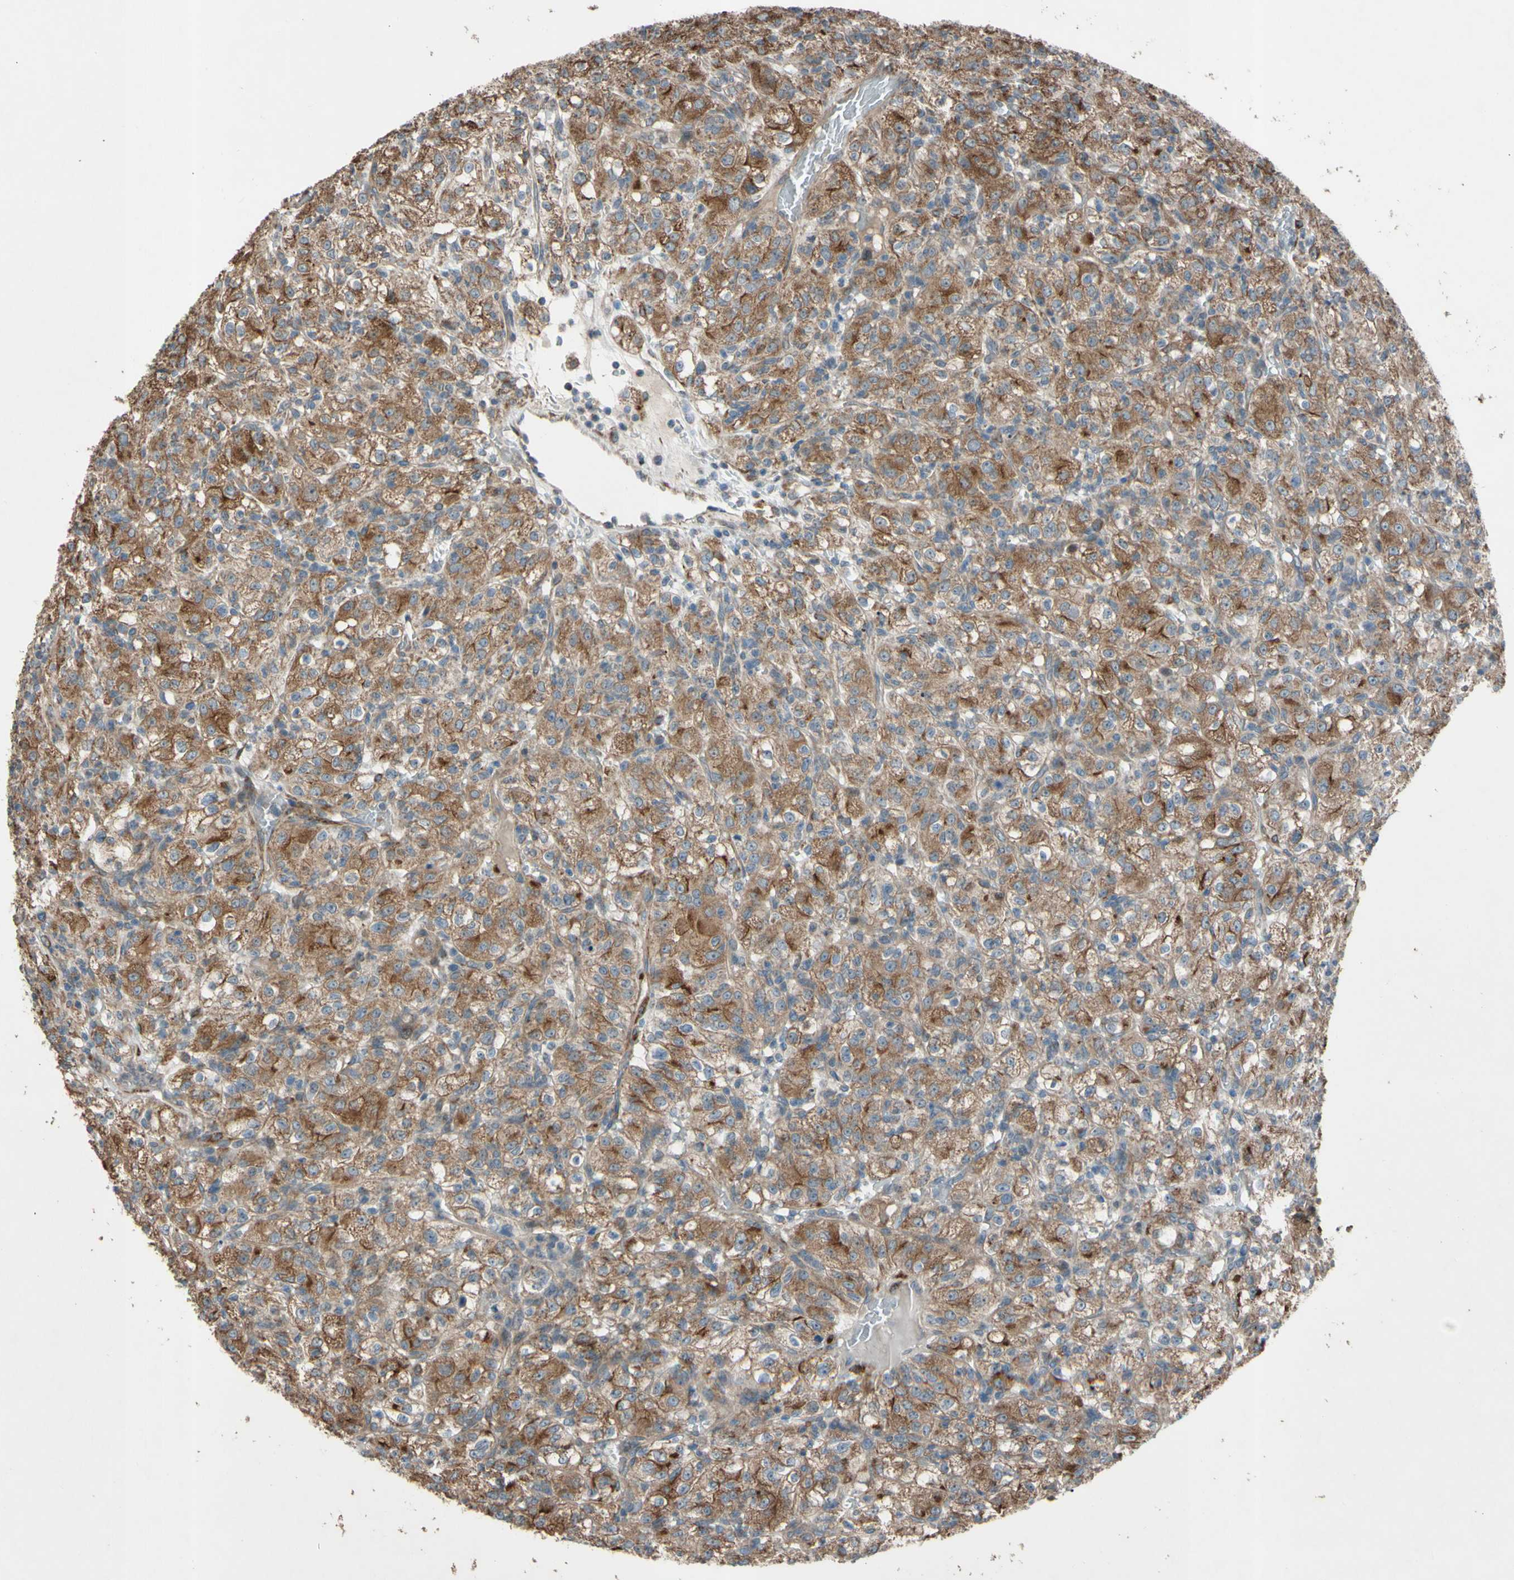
{"staining": {"intensity": "moderate", "quantity": ">75%", "location": "cytoplasmic/membranous"}, "tissue": "renal cancer", "cell_type": "Tumor cells", "image_type": "cancer", "snomed": [{"axis": "morphology", "description": "Normal tissue, NOS"}, {"axis": "morphology", "description": "Adenocarcinoma, NOS"}, {"axis": "topography", "description": "Kidney"}], "caption": "Immunohistochemical staining of human renal adenocarcinoma shows moderate cytoplasmic/membranous protein positivity in approximately >75% of tumor cells. (Stains: DAB in brown, nuclei in blue, Microscopy: brightfield microscopy at high magnification).", "gene": "ACOT8", "patient": {"sex": "female", "age": 72}}